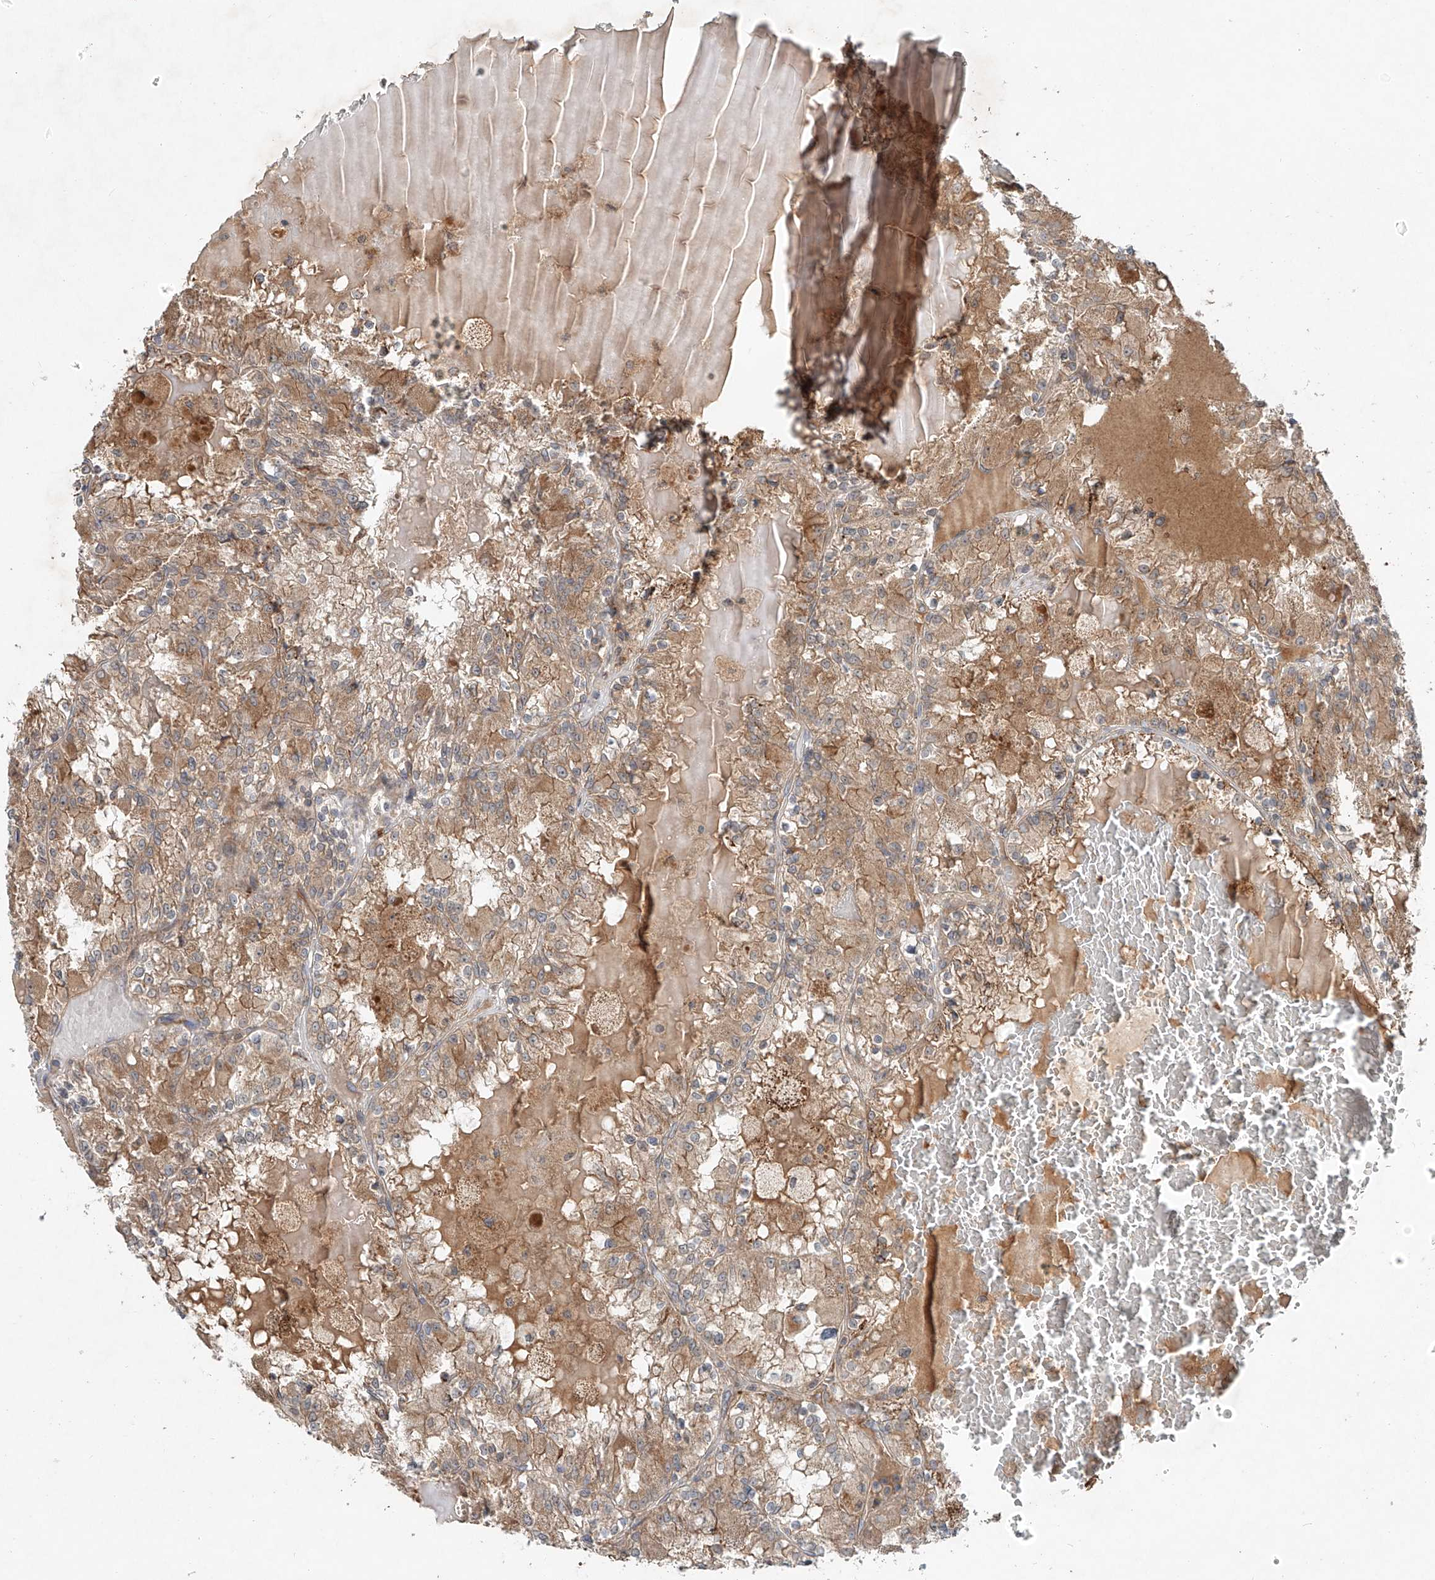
{"staining": {"intensity": "moderate", "quantity": ">75%", "location": "cytoplasmic/membranous"}, "tissue": "renal cancer", "cell_type": "Tumor cells", "image_type": "cancer", "snomed": [{"axis": "morphology", "description": "Adenocarcinoma, NOS"}, {"axis": "topography", "description": "Kidney"}], "caption": "Tumor cells exhibit medium levels of moderate cytoplasmic/membranous expression in about >75% of cells in renal cancer.", "gene": "IER5", "patient": {"sex": "female", "age": 56}}